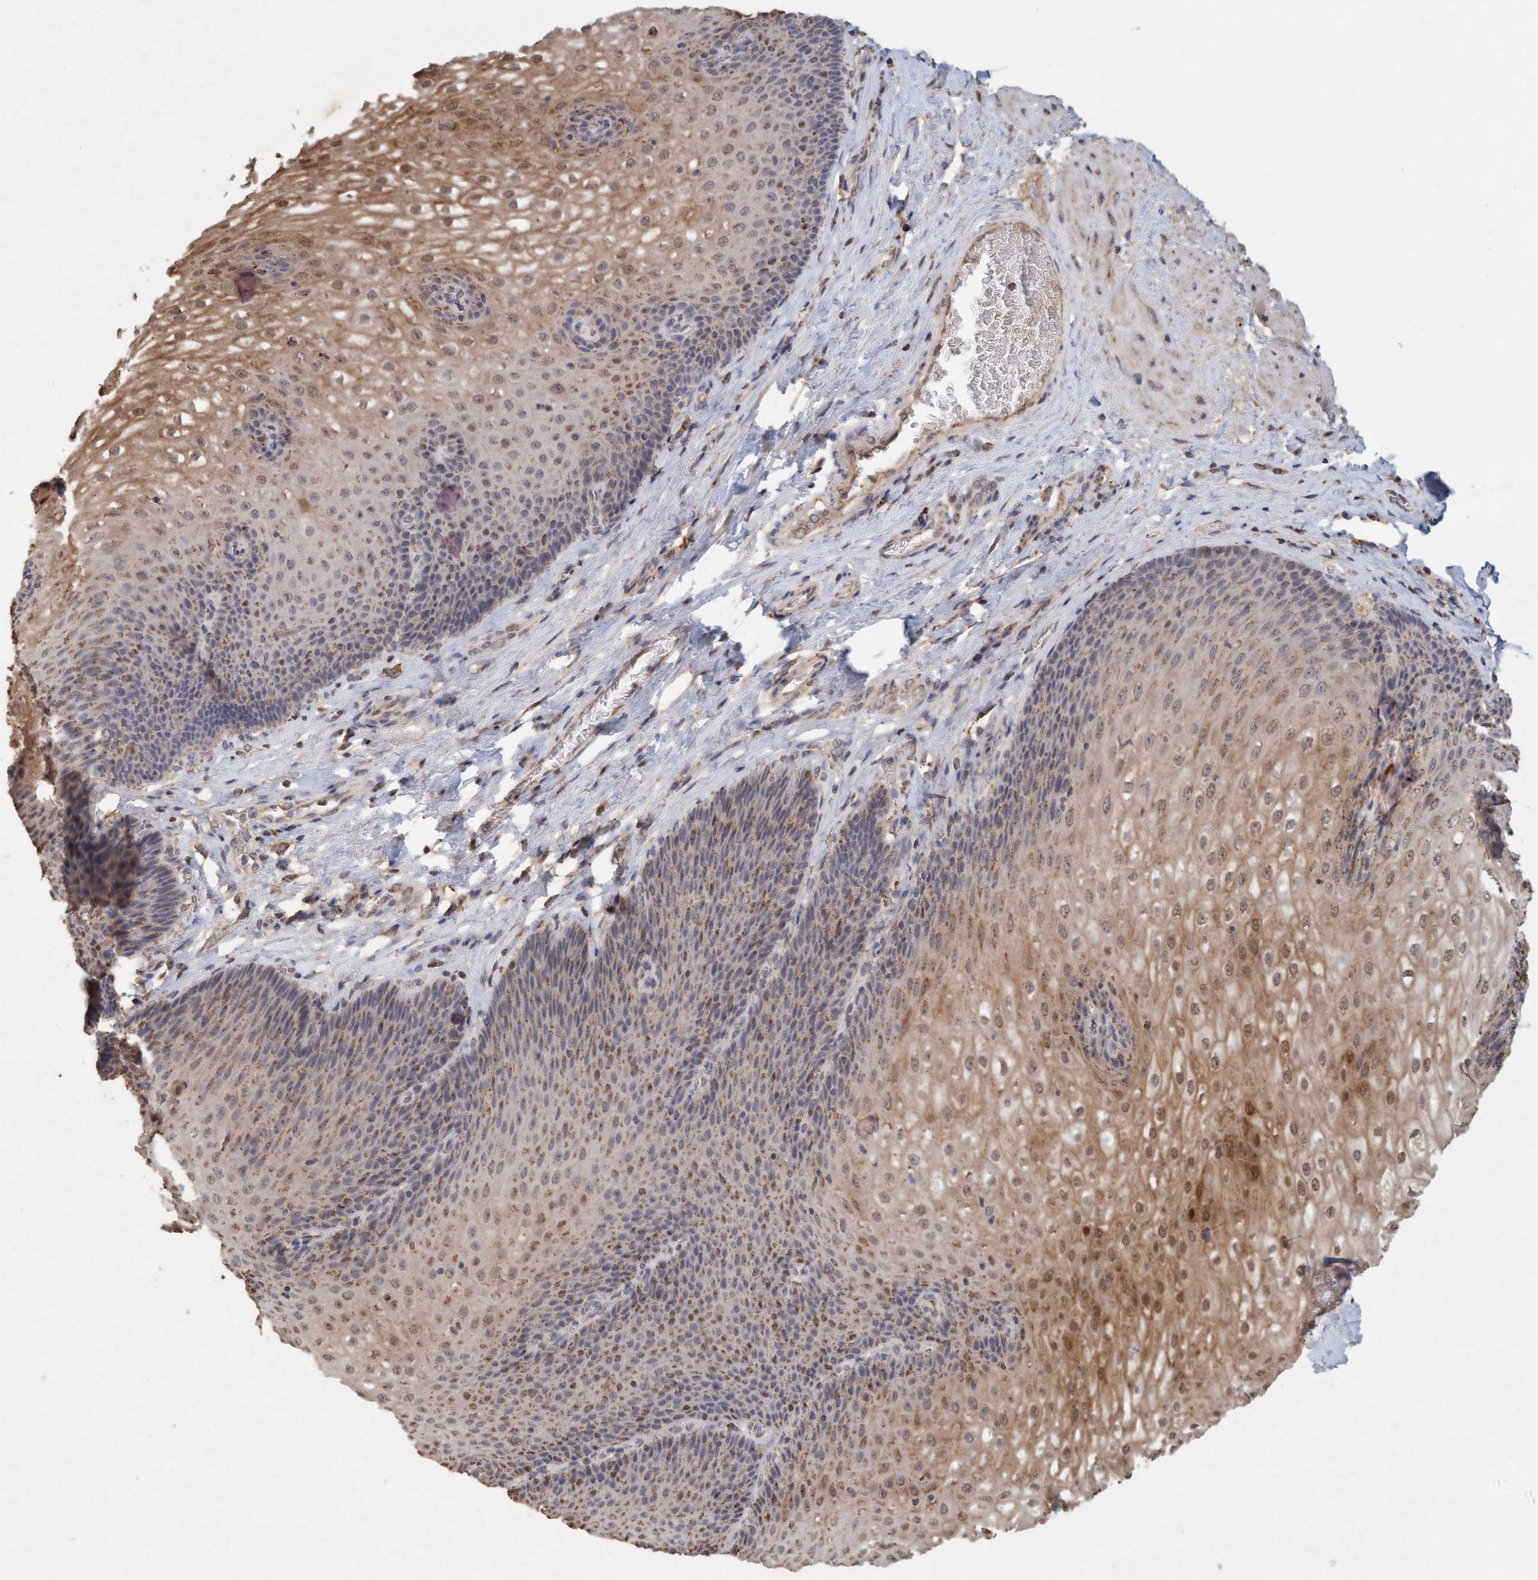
{"staining": {"intensity": "moderate", "quantity": ">75%", "location": "cytoplasmic/membranous,nuclear"}, "tissue": "esophagus", "cell_type": "Squamous epithelial cells", "image_type": "normal", "snomed": [{"axis": "morphology", "description": "Normal tissue, NOS"}, {"axis": "topography", "description": "Esophagus"}], "caption": "Immunohistochemistry (IHC) micrograph of unremarkable esophagus: human esophagus stained using IHC shows medium levels of moderate protein expression localized specifically in the cytoplasmic/membranous,nuclear of squamous epithelial cells, appearing as a cytoplasmic/membranous,nuclear brown color.", "gene": "VSIG8", "patient": {"sex": "male", "age": 48}}